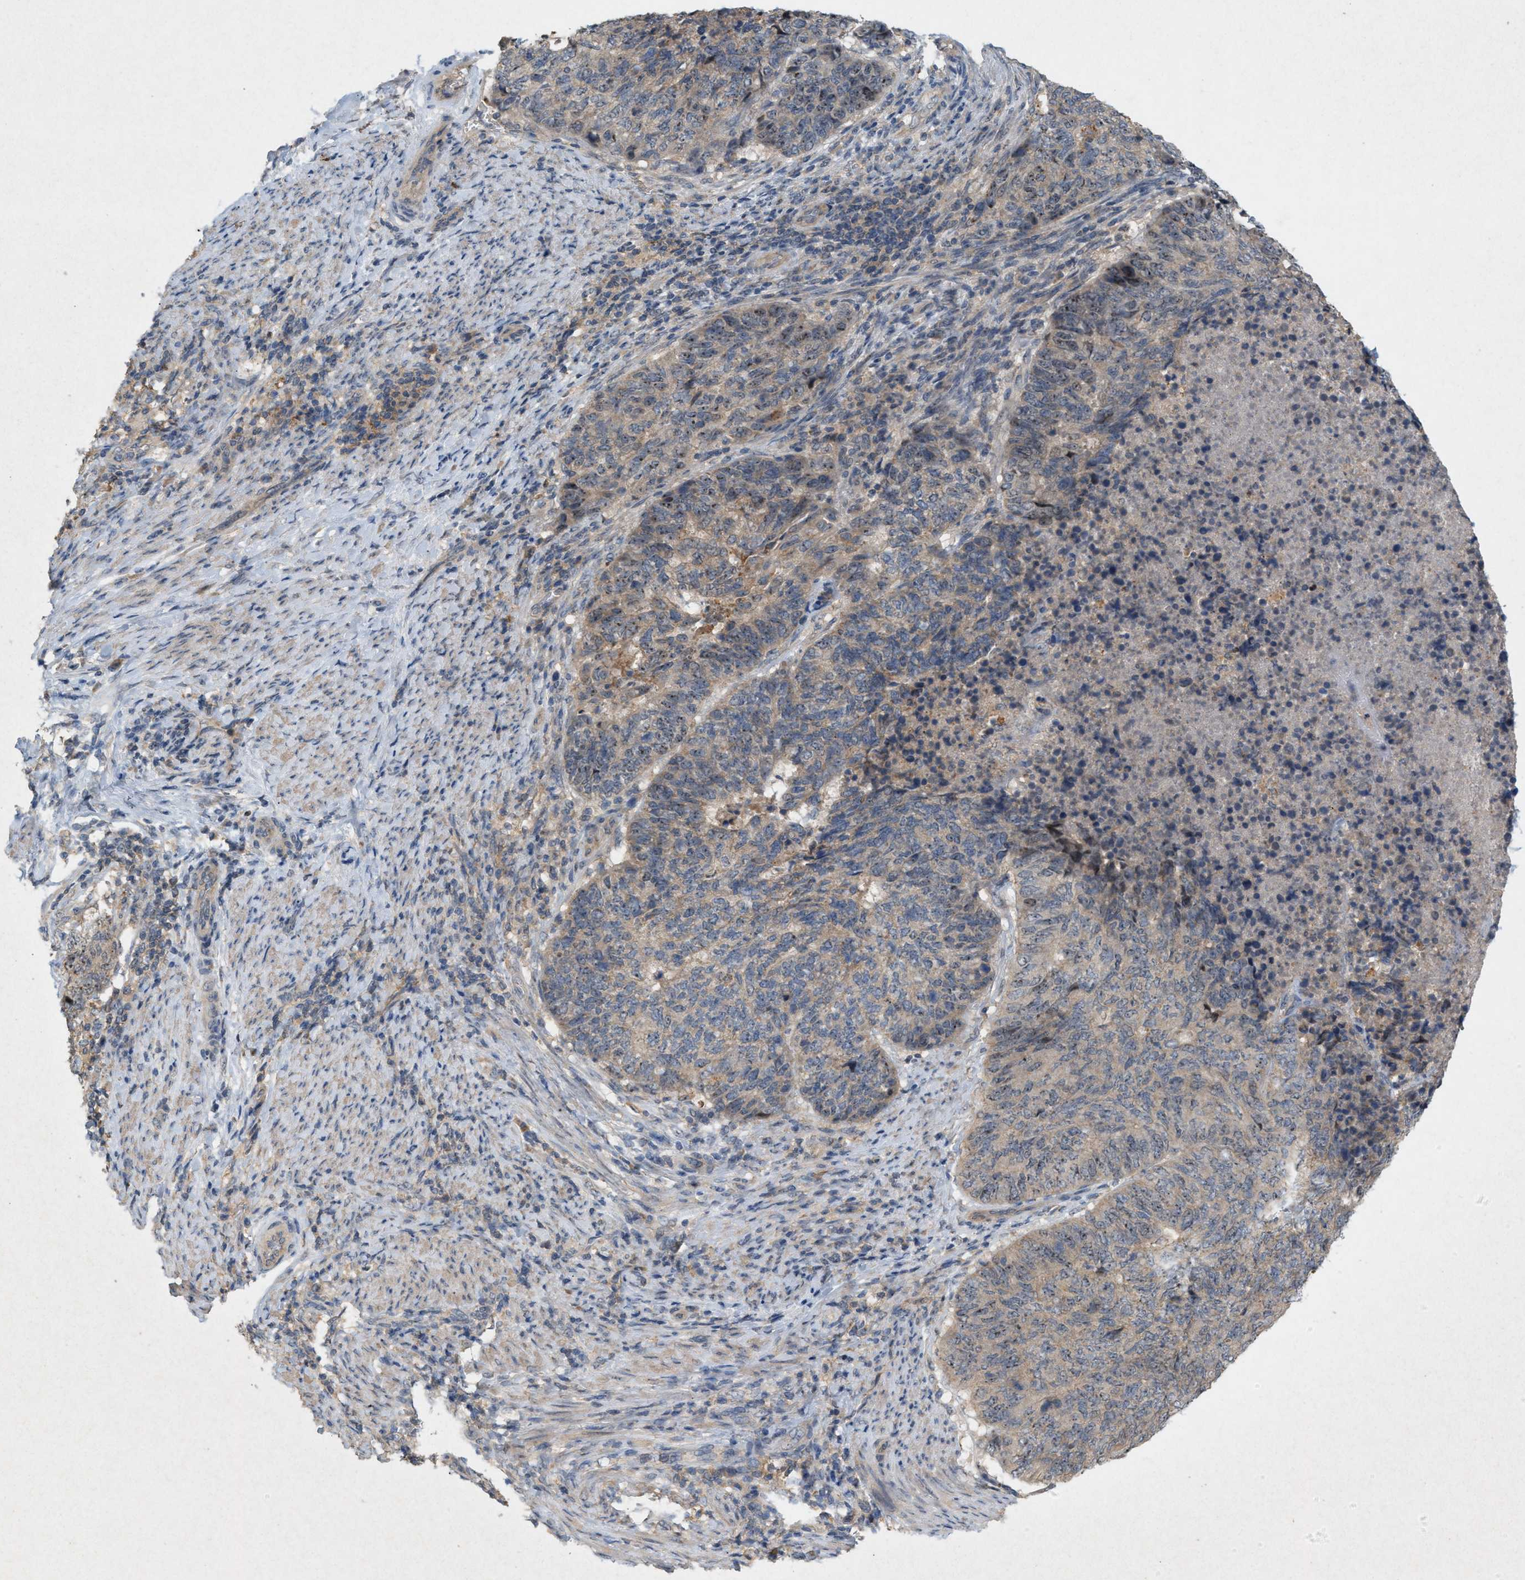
{"staining": {"intensity": "weak", "quantity": ">75%", "location": "cytoplasmic/membranous,nuclear"}, "tissue": "endometrial cancer", "cell_type": "Tumor cells", "image_type": "cancer", "snomed": [{"axis": "morphology", "description": "Adenocarcinoma, NOS"}, {"axis": "topography", "description": "Endometrium"}], "caption": "Immunohistochemistry (IHC) photomicrograph of neoplastic tissue: endometrial cancer stained using immunohistochemistry displays low levels of weak protein expression localized specifically in the cytoplasmic/membranous and nuclear of tumor cells, appearing as a cytoplasmic/membranous and nuclear brown color.", "gene": "DCAF7", "patient": {"sex": "female", "age": 80}}